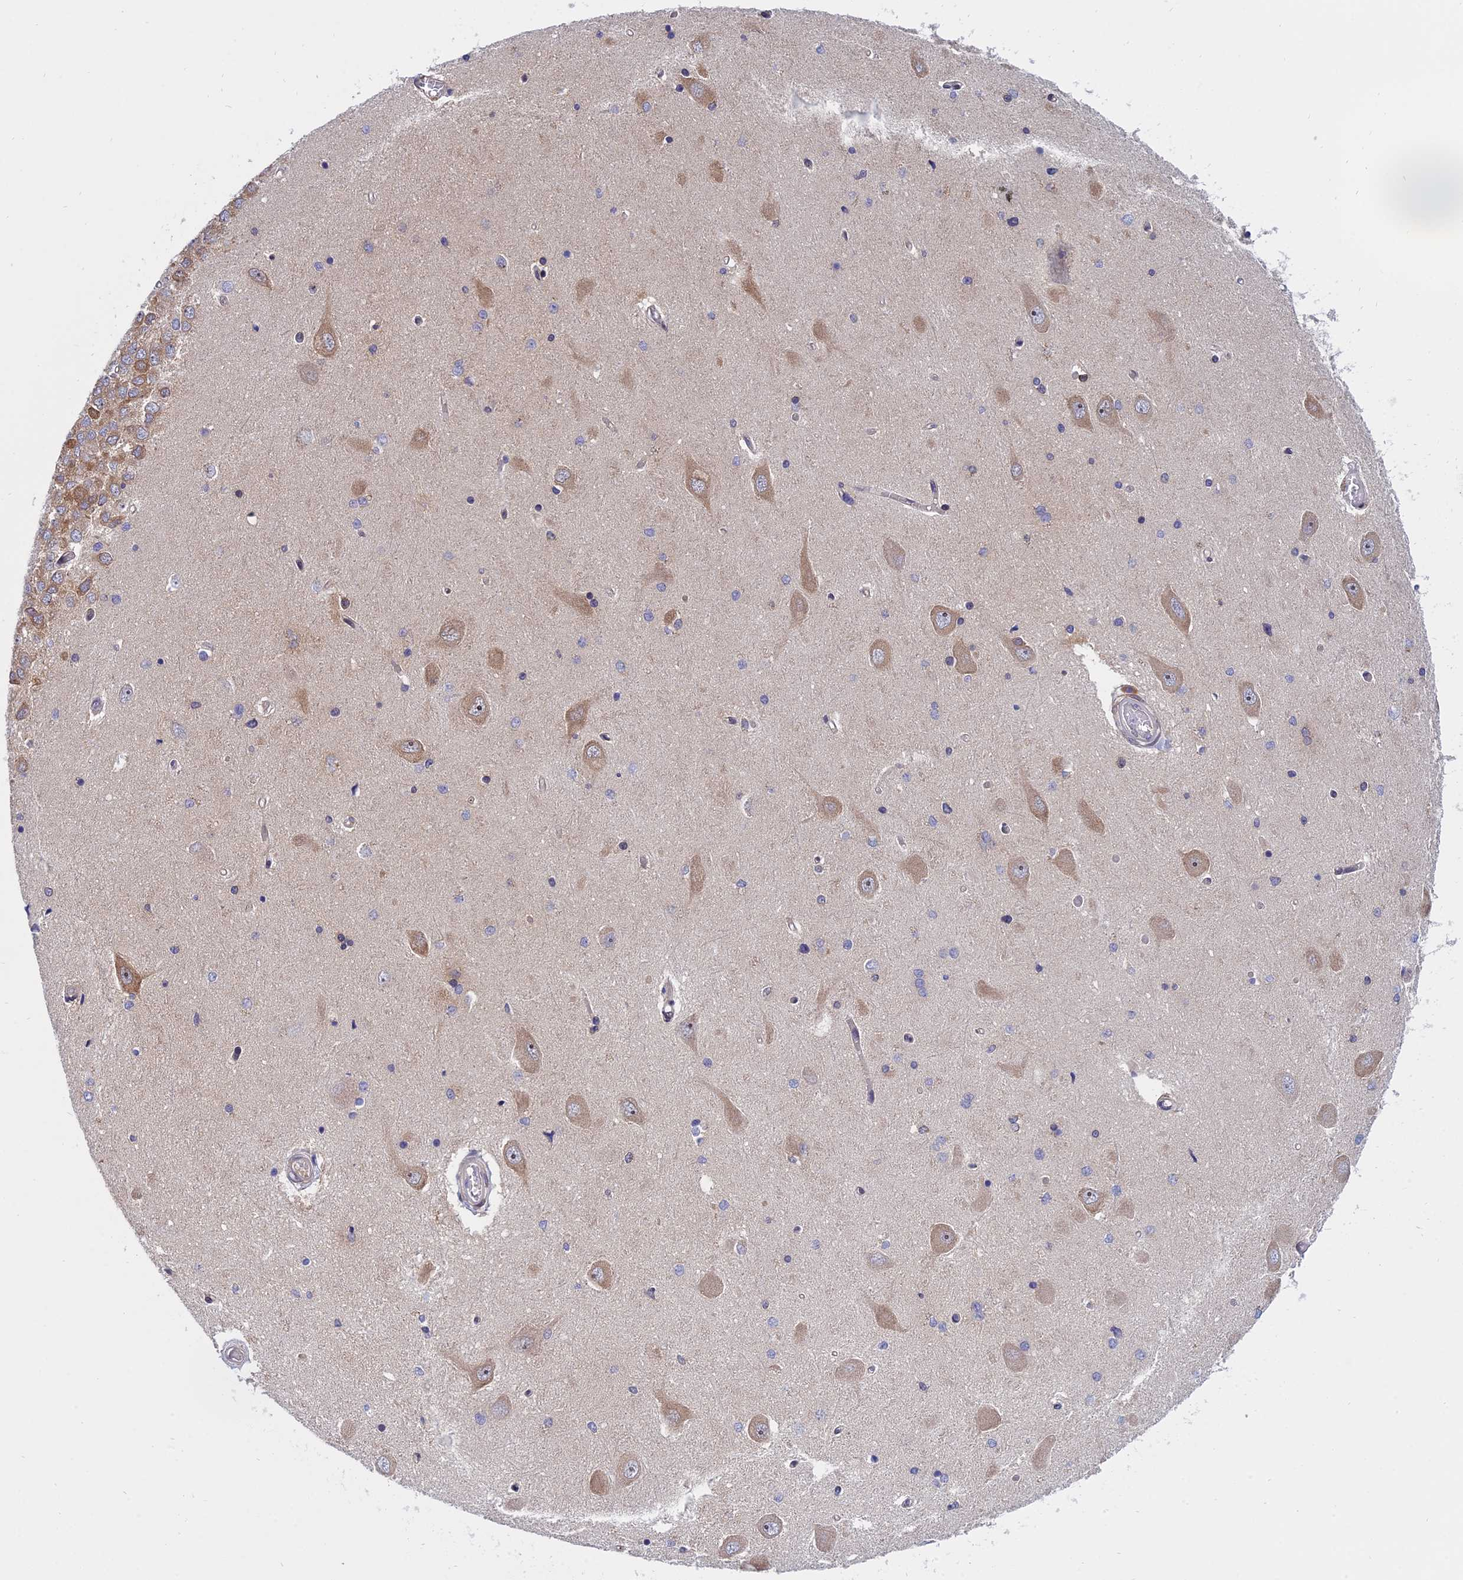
{"staining": {"intensity": "negative", "quantity": "none", "location": "none"}, "tissue": "hippocampus", "cell_type": "Glial cells", "image_type": "normal", "snomed": [{"axis": "morphology", "description": "Normal tissue, NOS"}, {"axis": "topography", "description": "Hippocampus"}], "caption": "Immunohistochemistry (IHC) histopathology image of unremarkable human hippocampus stained for a protein (brown), which reveals no staining in glial cells.", "gene": "NAA10", "patient": {"sex": "male", "age": 45}}